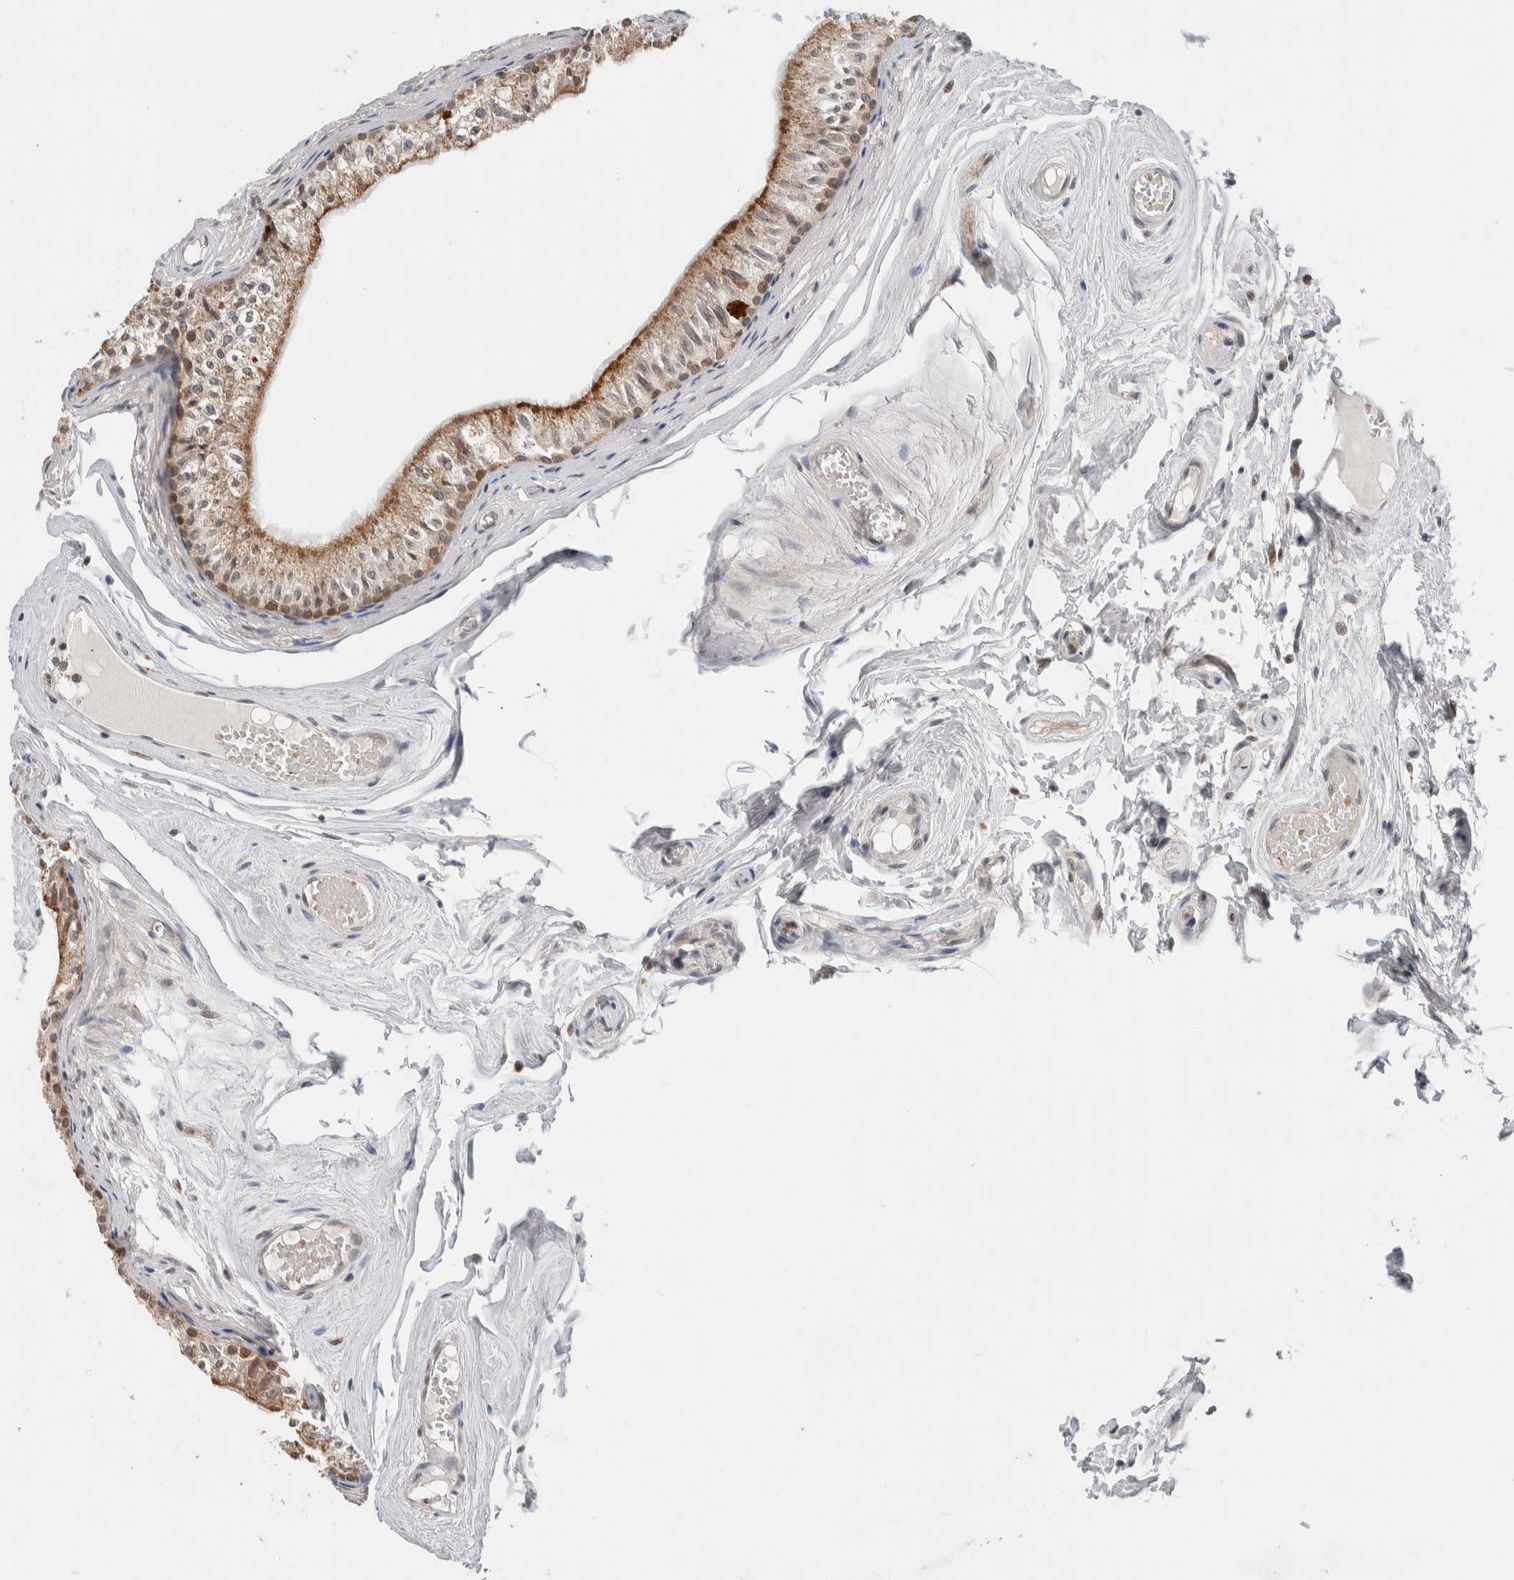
{"staining": {"intensity": "moderate", "quantity": ">75%", "location": "cytoplasmic/membranous"}, "tissue": "epididymis", "cell_type": "Glandular cells", "image_type": "normal", "snomed": [{"axis": "morphology", "description": "Normal tissue, NOS"}, {"axis": "topography", "description": "Epididymis"}], "caption": "Human epididymis stained with a brown dye shows moderate cytoplasmic/membranous positive staining in approximately >75% of glandular cells.", "gene": "KCNK1", "patient": {"sex": "male", "age": 79}}